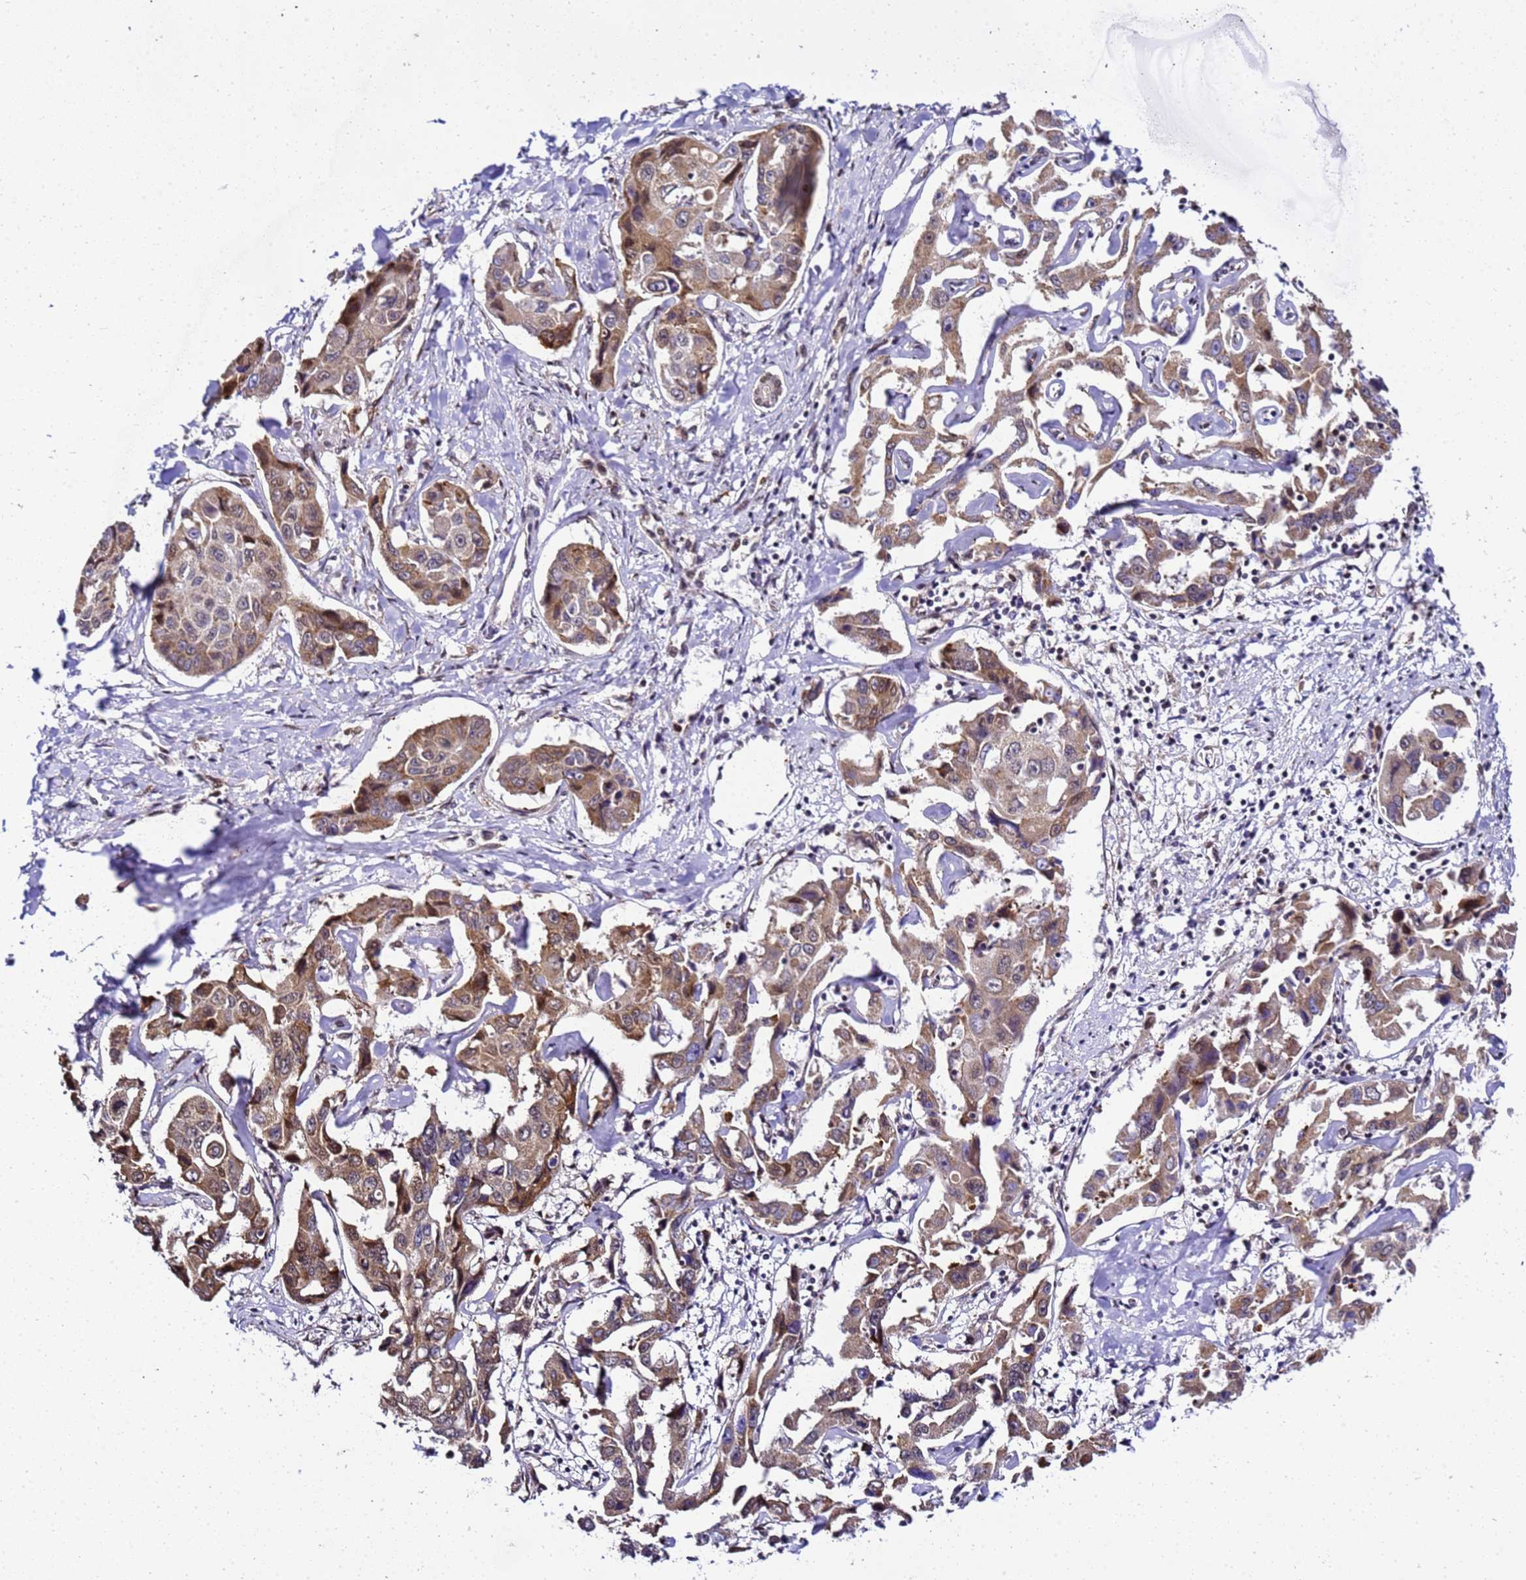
{"staining": {"intensity": "weak", "quantity": ">75%", "location": "cytoplasmic/membranous,nuclear"}, "tissue": "liver cancer", "cell_type": "Tumor cells", "image_type": "cancer", "snomed": [{"axis": "morphology", "description": "Cholangiocarcinoma"}, {"axis": "topography", "description": "Liver"}], "caption": "Liver cholangiocarcinoma was stained to show a protein in brown. There is low levels of weak cytoplasmic/membranous and nuclear expression in approximately >75% of tumor cells. Immunohistochemistry stains the protein of interest in brown and the nuclei are stained blue.", "gene": "SMN1", "patient": {"sex": "male", "age": 59}}